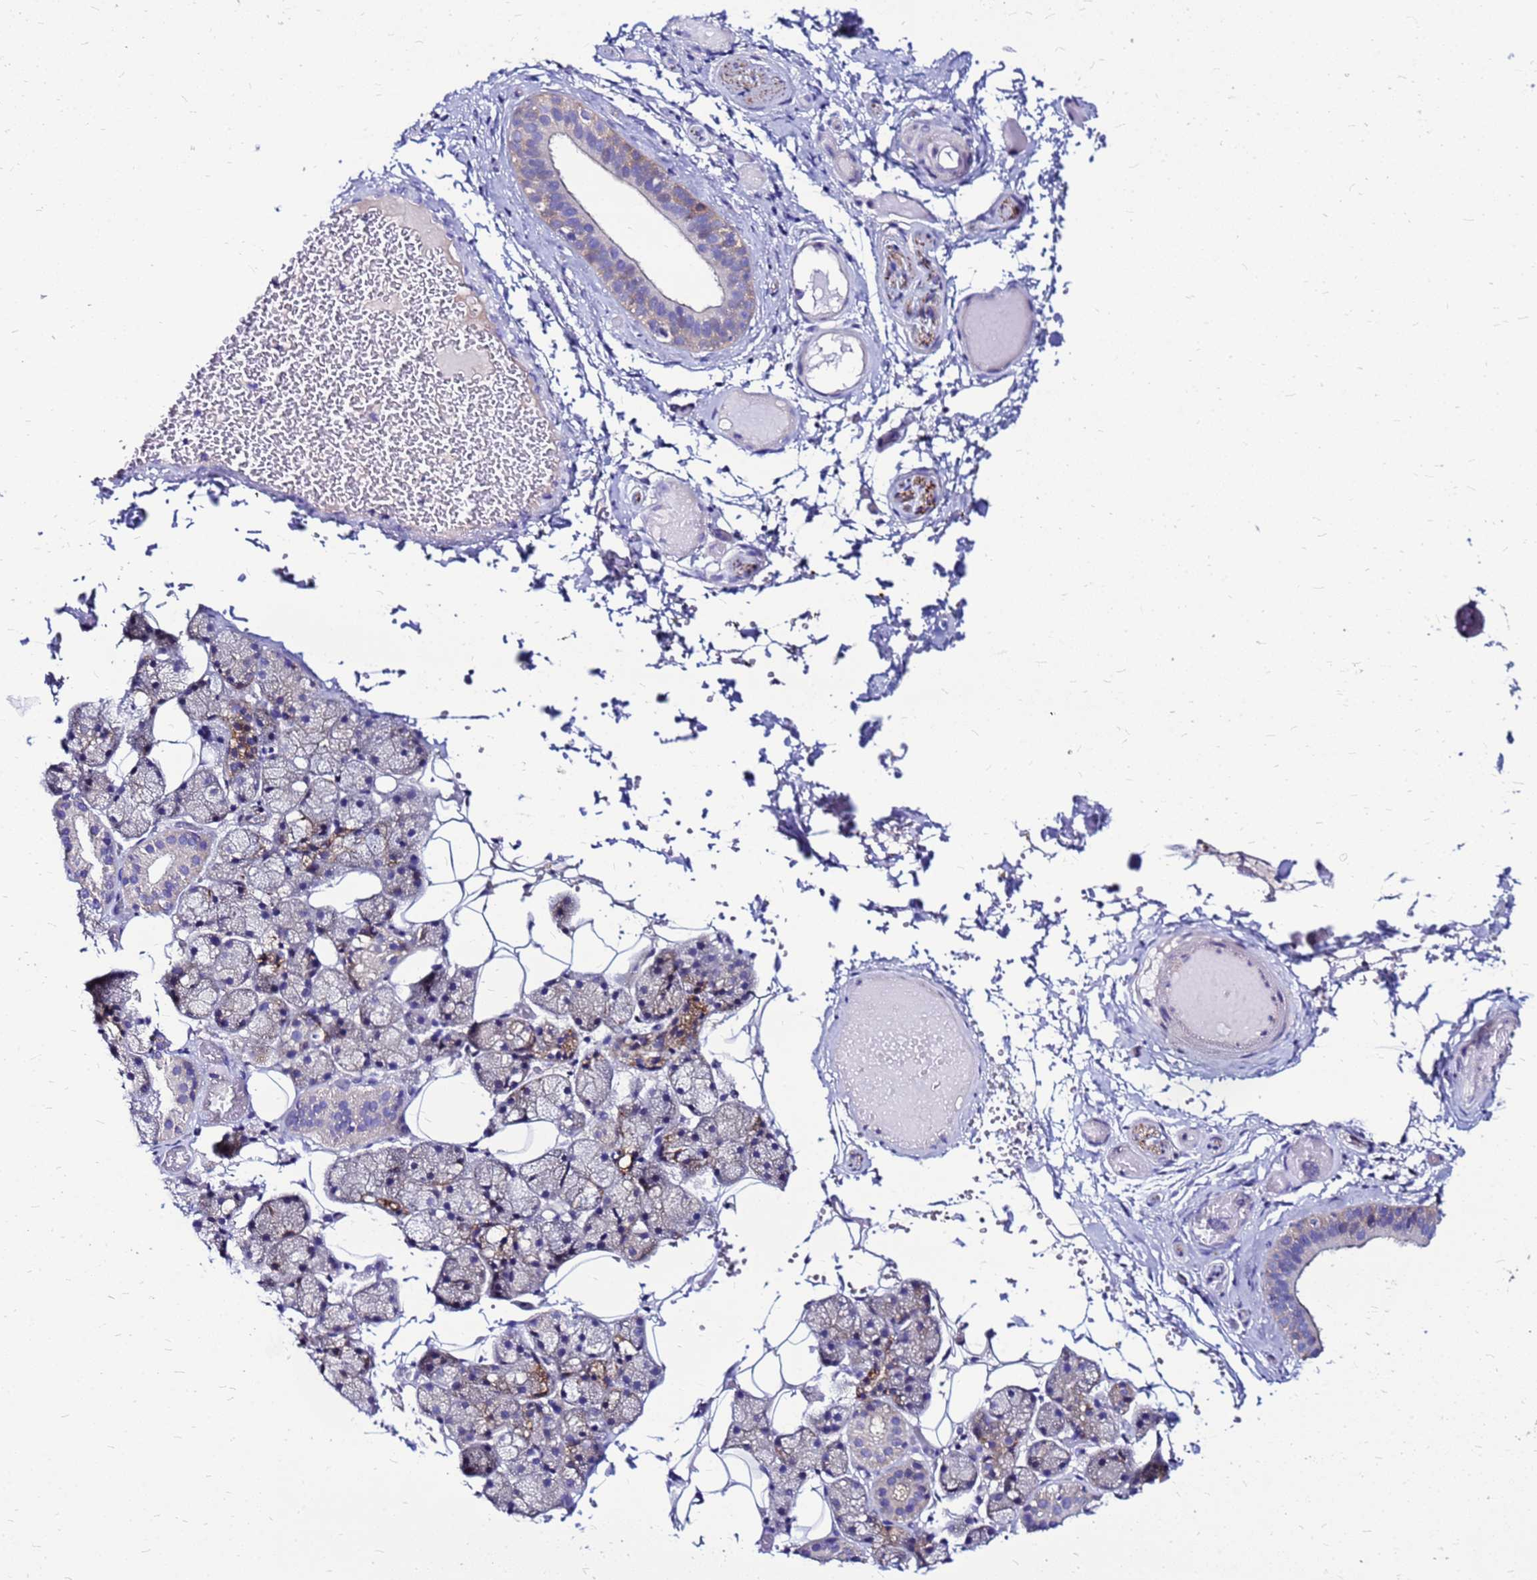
{"staining": {"intensity": "weak", "quantity": "25%-75%", "location": "cytoplasmic/membranous"}, "tissue": "salivary gland", "cell_type": "Glandular cells", "image_type": "normal", "snomed": [{"axis": "morphology", "description": "Normal tissue, NOS"}, {"axis": "topography", "description": "Salivary gland"}], "caption": "Immunohistochemical staining of unremarkable salivary gland reveals low levels of weak cytoplasmic/membranous positivity in about 25%-75% of glandular cells. (DAB (3,3'-diaminobenzidine) IHC, brown staining for protein, blue staining for nuclei).", "gene": "ARHGEF35", "patient": {"sex": "female", "age": 33}}